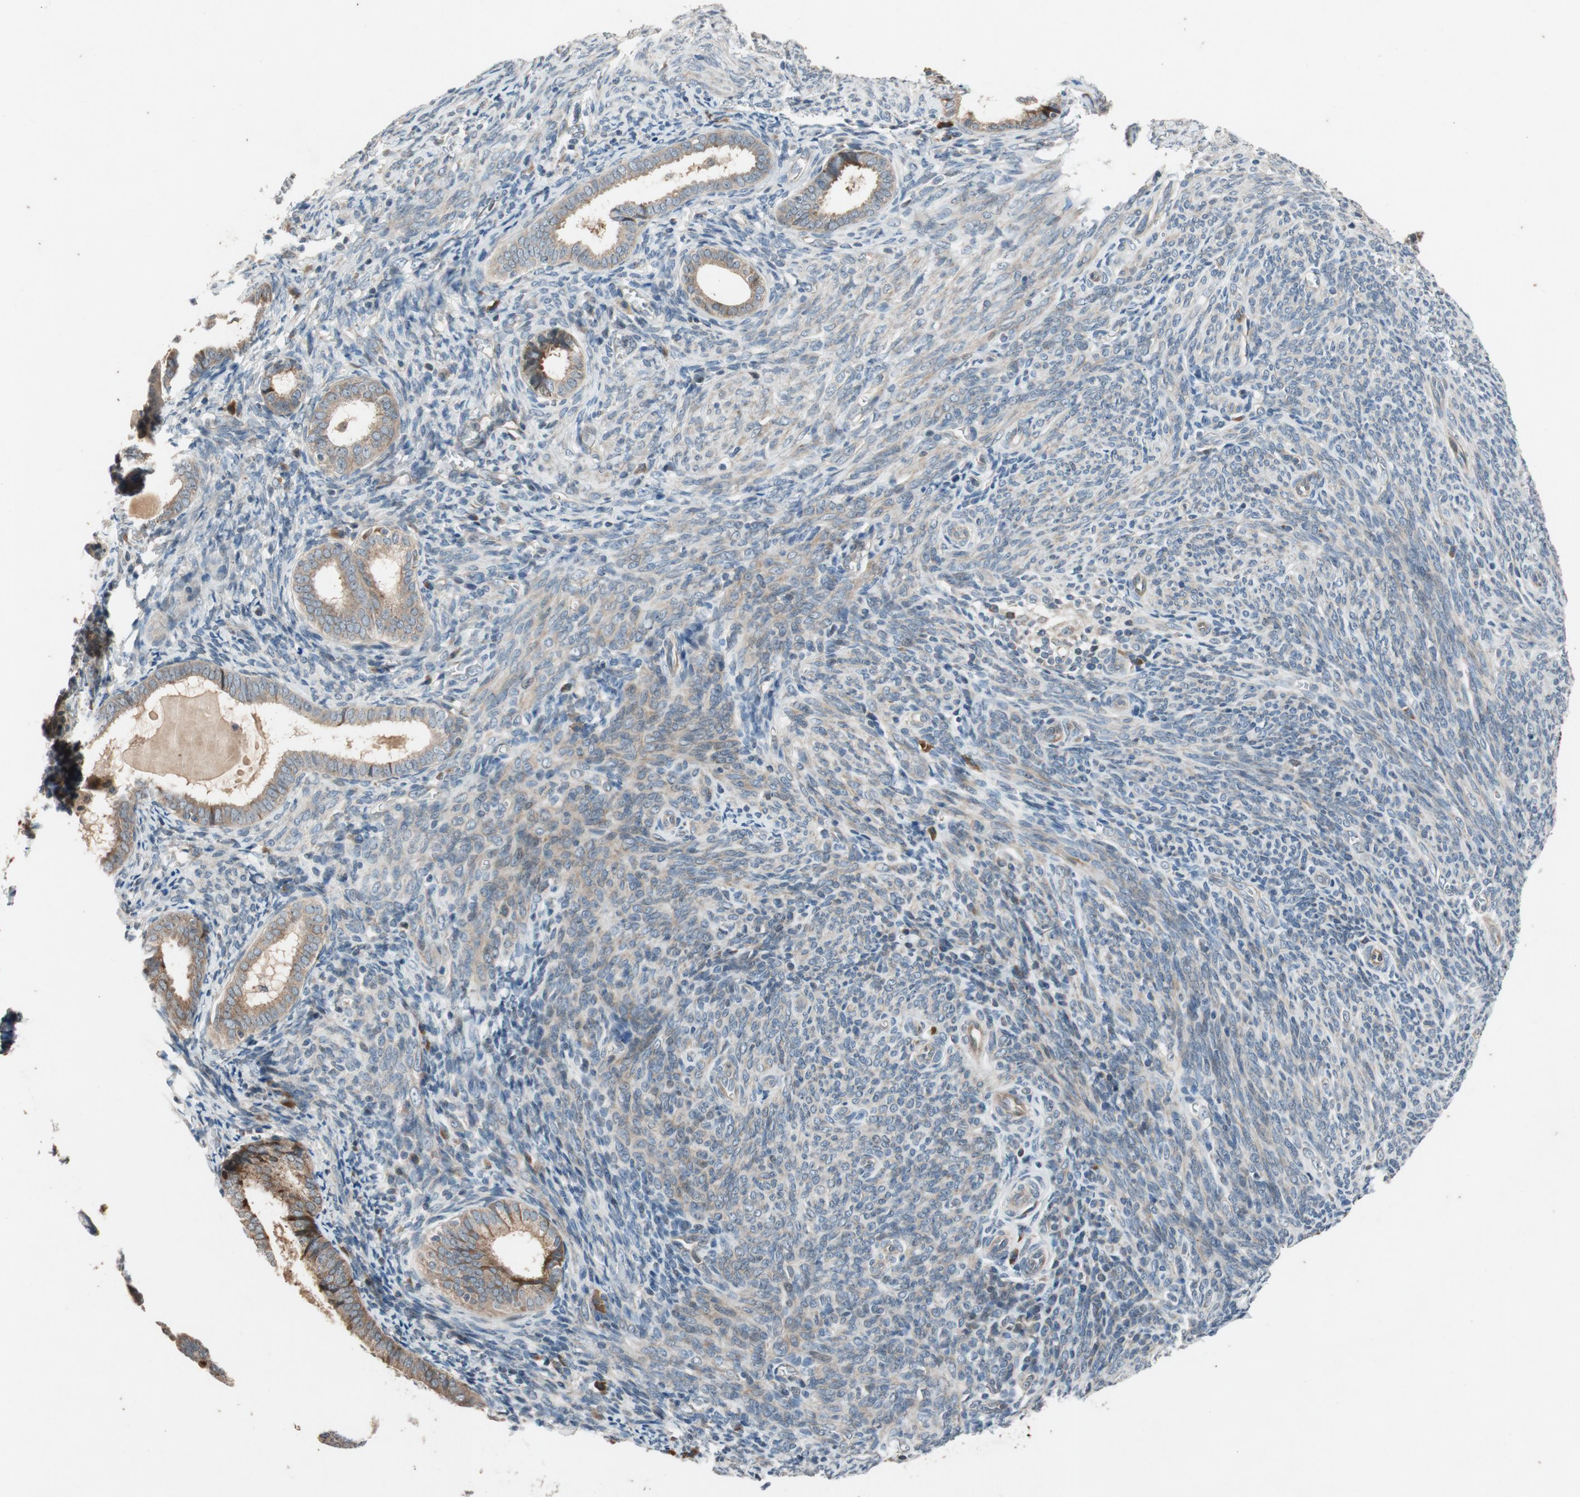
{"staining": {"intensity": "moderate", "quantity": ">75%", "location": "cytoplasmic/membranous"}, "tissue": "endometrial cancer", "cell_type": "Tumor cells", "image_type": "cancer", "snomed": [{"axis": "morphology", "description": "Adenocarcinoma, NOS"}, {"axis": "topography", "description": "Uterus"}], "caption": "Moderate cytoplasmic/membranous protein staining is seen in about >75% of tumor cells in adenocarcinoma (endometrial). The staining is performed using DAB brown chromogen to label protein expression. The nuclei are counter-stained blue using hematoxylin.", "gene": "ATP2C1", "patient": {"sex": "female", "age": 83}}